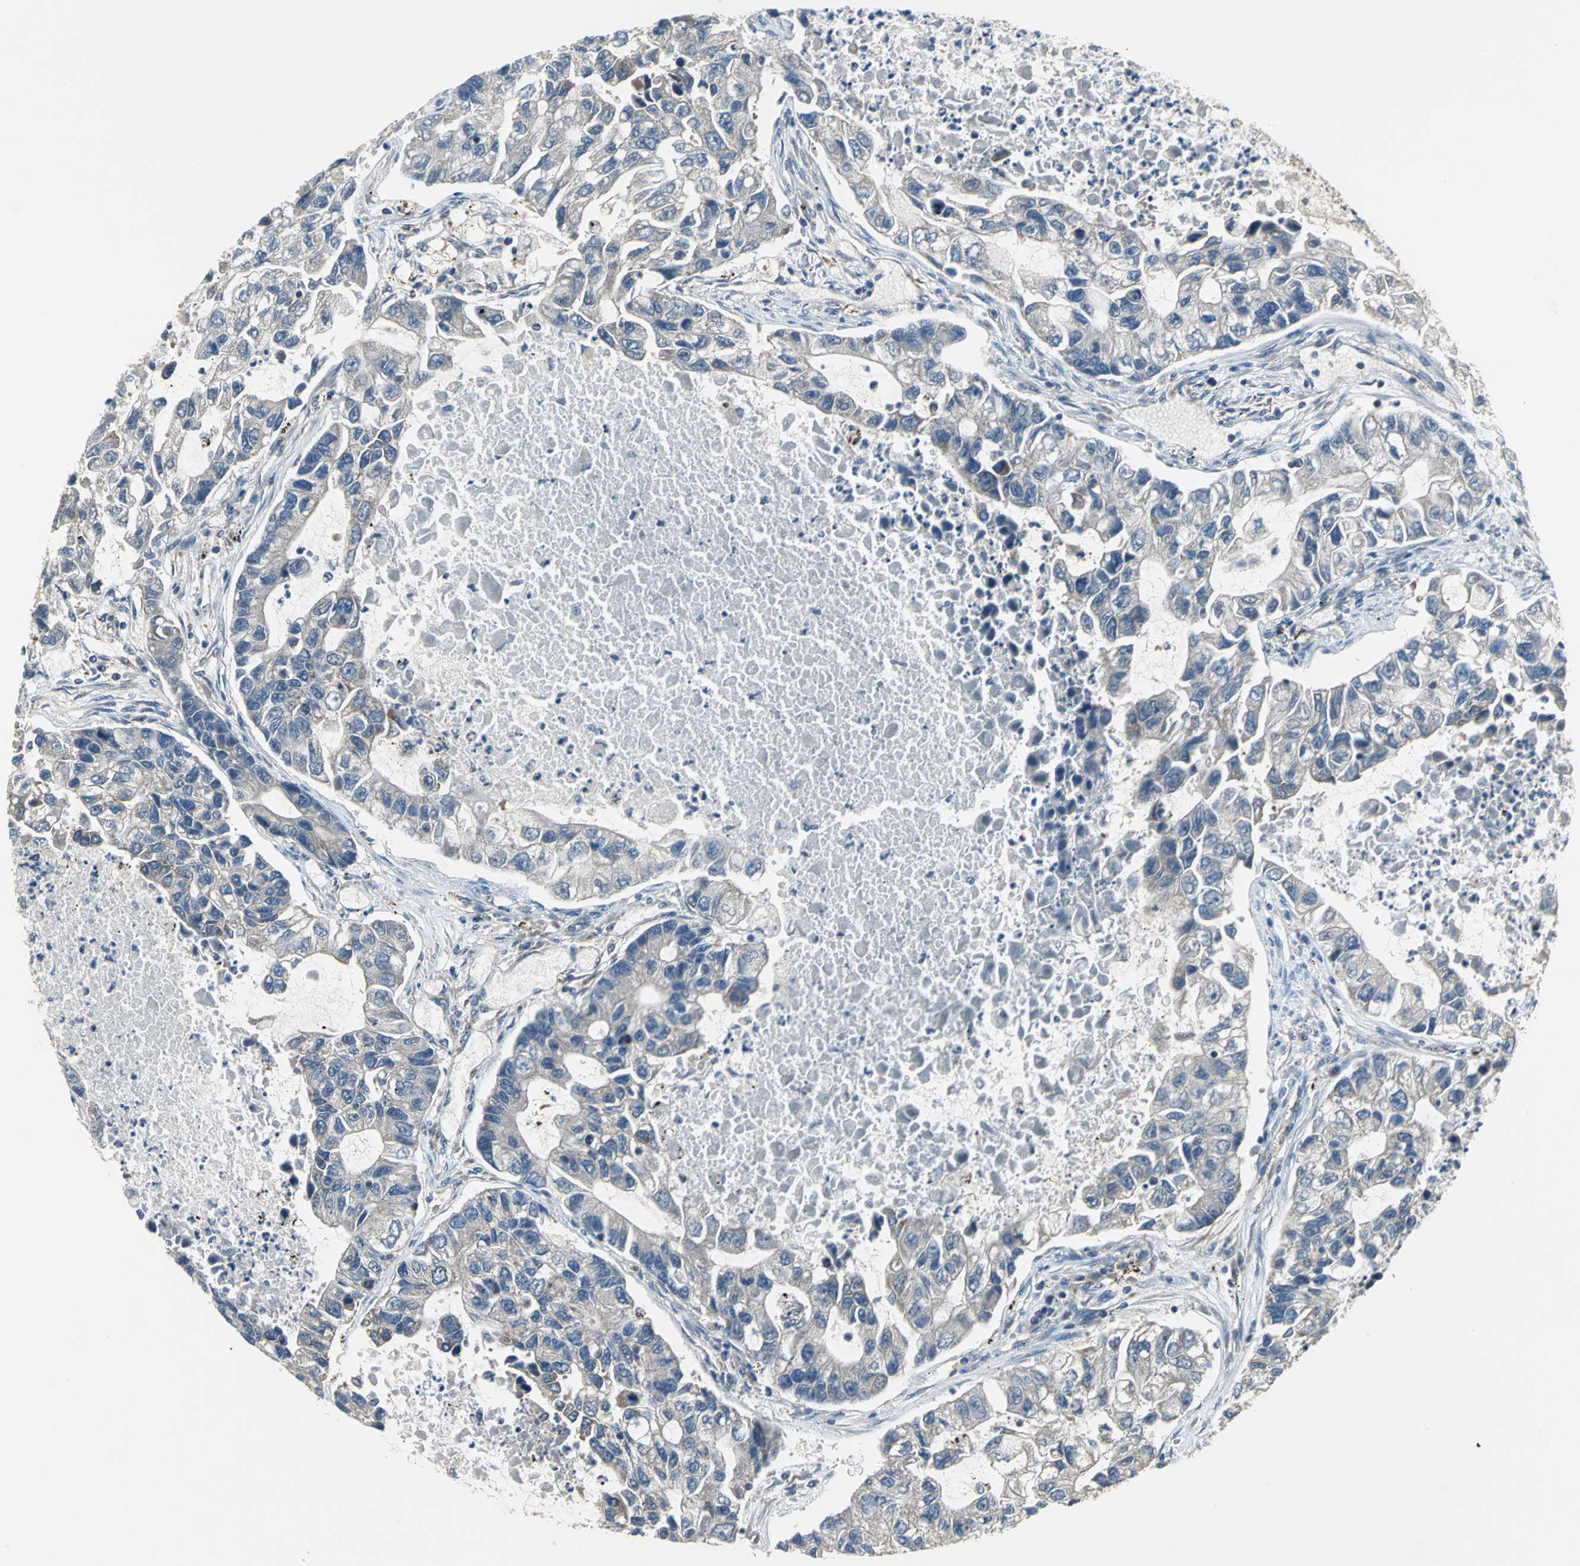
{"staining": {"intensity": "negative", "quantity": "none", "location": "none"}, "tissue": "lung cancer", "cell_type": "Tumor cells", "image_type": "cancer", "snomed": [{"axis": "morphology", "description": "Adenocarcinoma, NOS"}, {"axis": "topography", "description": "Lung"}], "caption": "The IHC histopathology image has no significant staining in tumor cells of lung cancer tissue.", "gene": "TRAK1", "patient": {"sex": "female", "age": 51}}